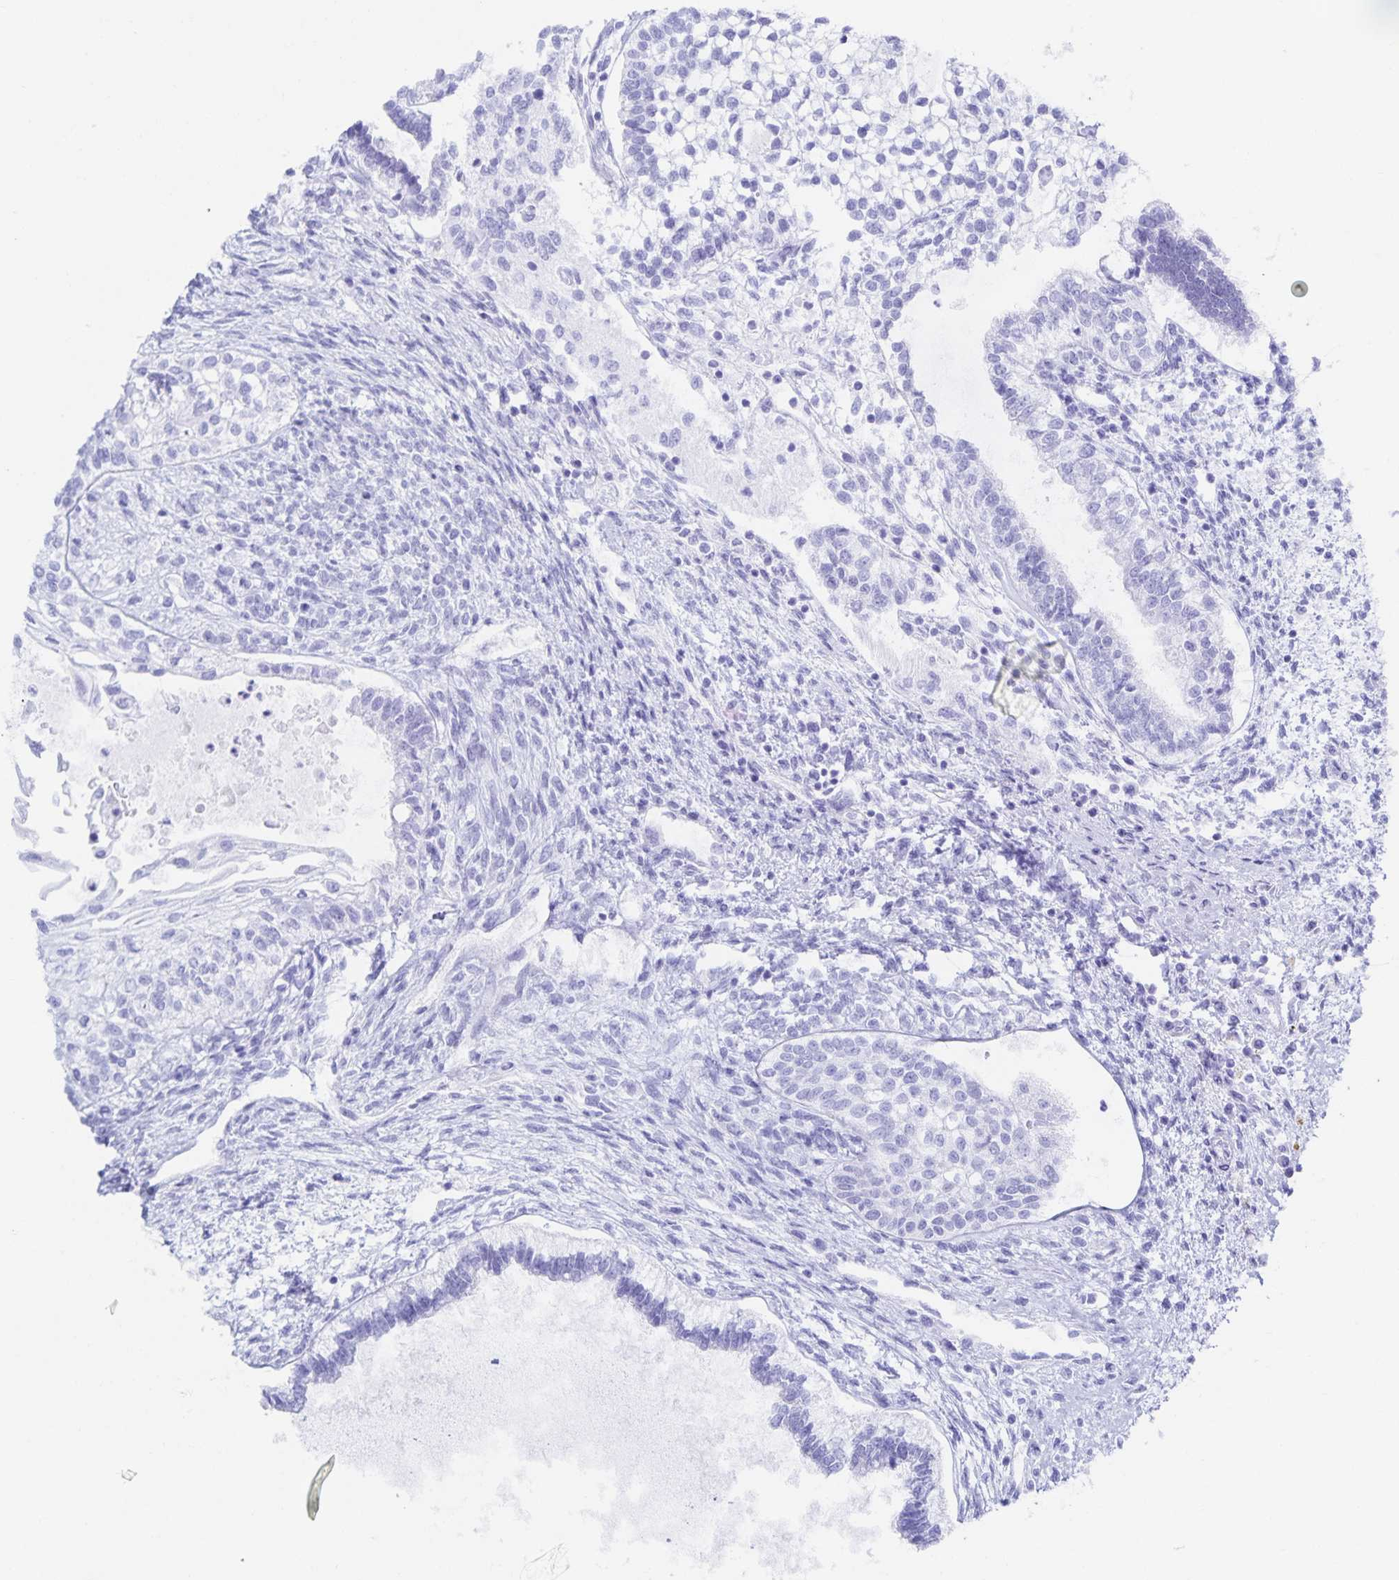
{"staining": {"intensity": "negative", "quantity": "none", "location": "none"}, "tissue": "testis cancer", "cell_type": "Tumor cells", "image_type": "cancer", "snomed": [{"axis": "morphology", "description": "Carcinoma, Embryonal, NOS"}, {"axis": "topography", "description": "Testis"}], "caption": "Embryonal carcinoma (testis) was stained to show a protein in brown. There is no significant staining in tumor cells.", "gene": "SNTN", "patient": {"sex": "male", "age": 37}}